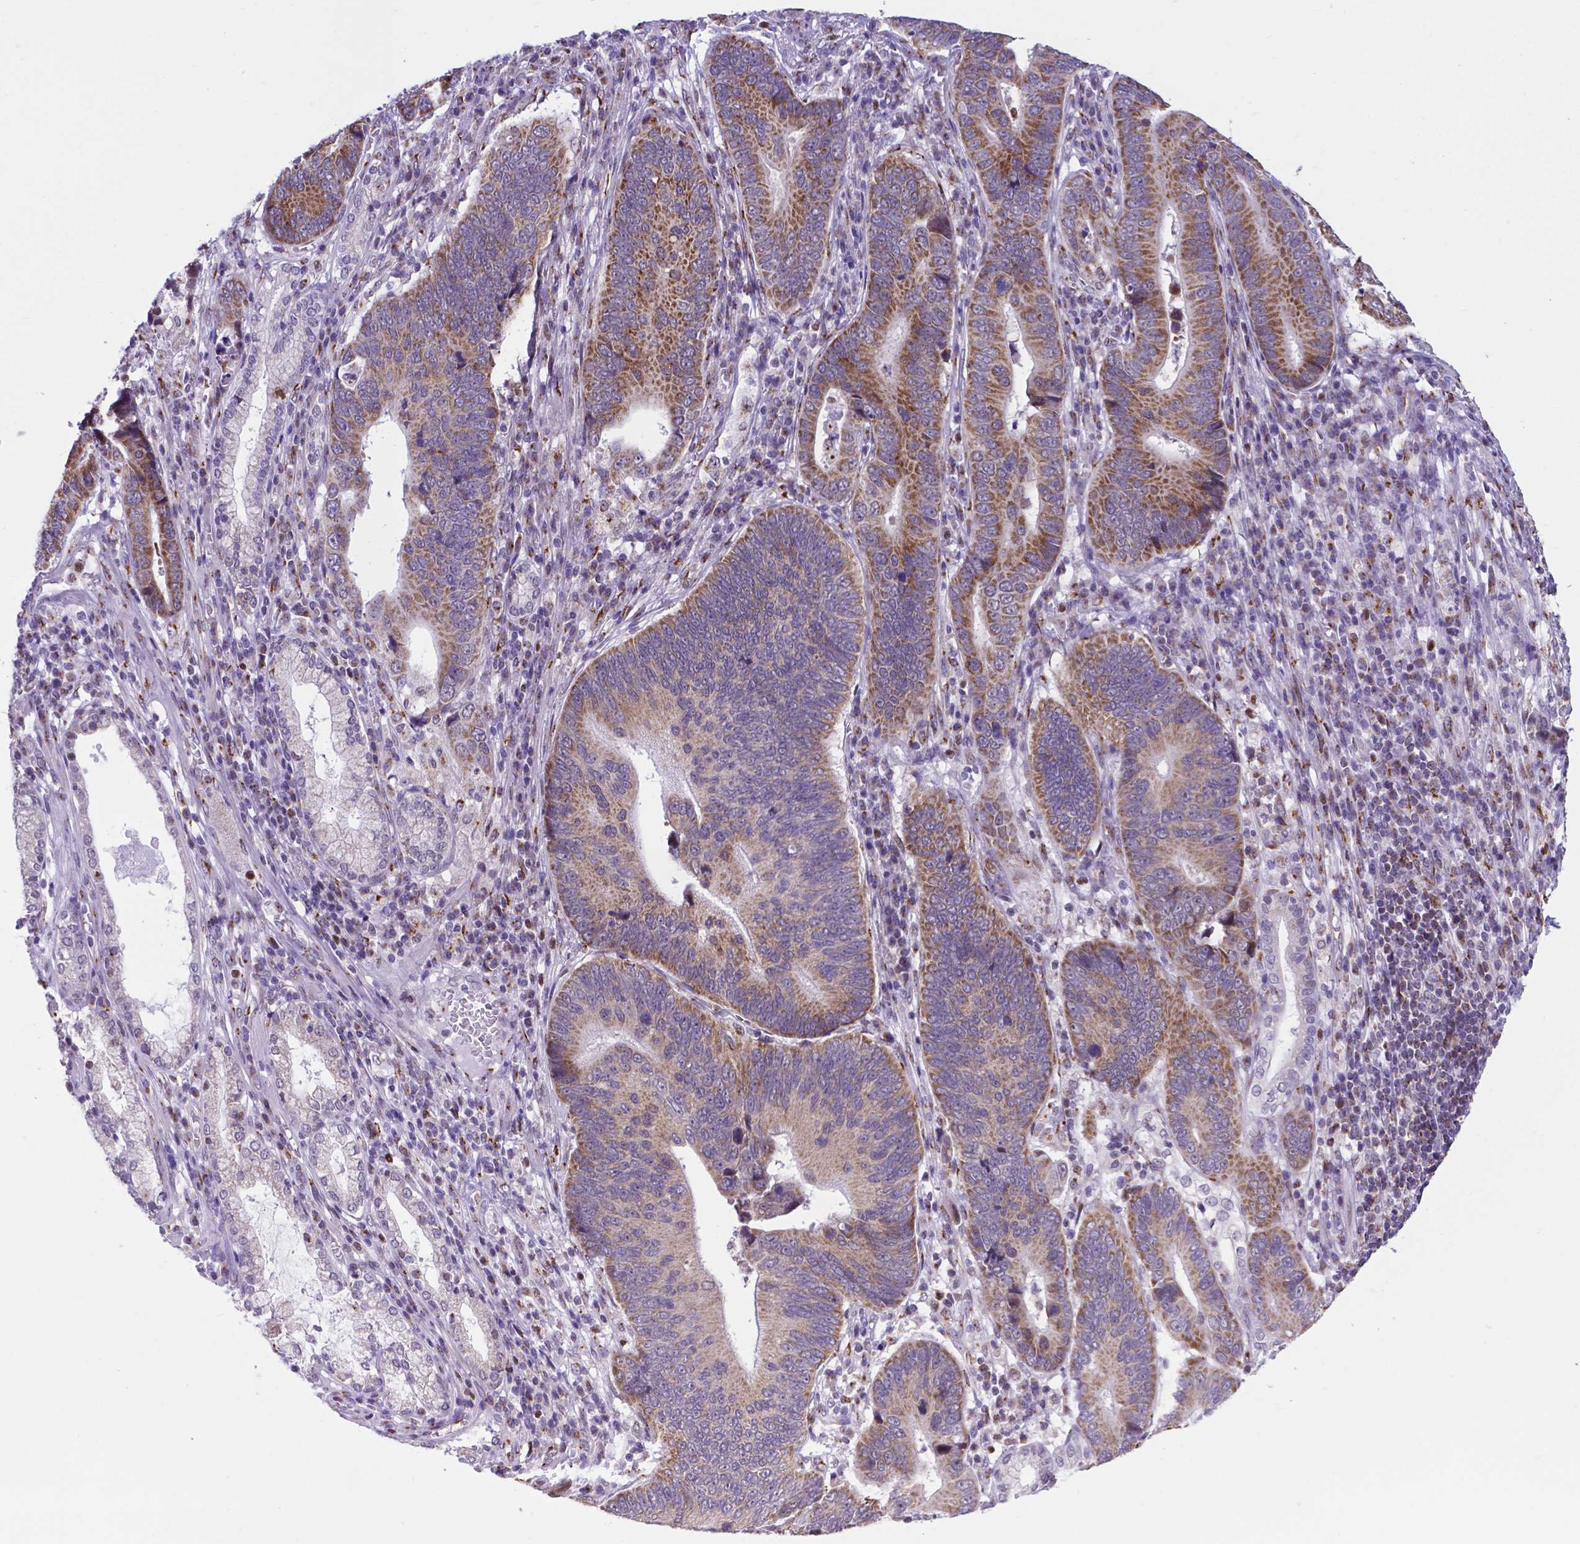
{"staining": {"intensity": "moderate", "quantity": ">75%", "location": "cytoplasmic/membranous"}, "tissue": "stomach cancer", "cell_type": "Tumor cells", "image_type": "cancer", "snomed": [{"axis": "morphology", "description": "Adenocarcinoma, NOS"}, {"axis": "topography", "description": "Stomach"}], "caption": "Immunohistochemical staining of stomach adenocarcinoma exhibits moderate cytoplasmic/membranous protein positivity in about >75% of tumor cells.", "gene": "MRPL10", "patient": {"sex": "male", "age": 84}}